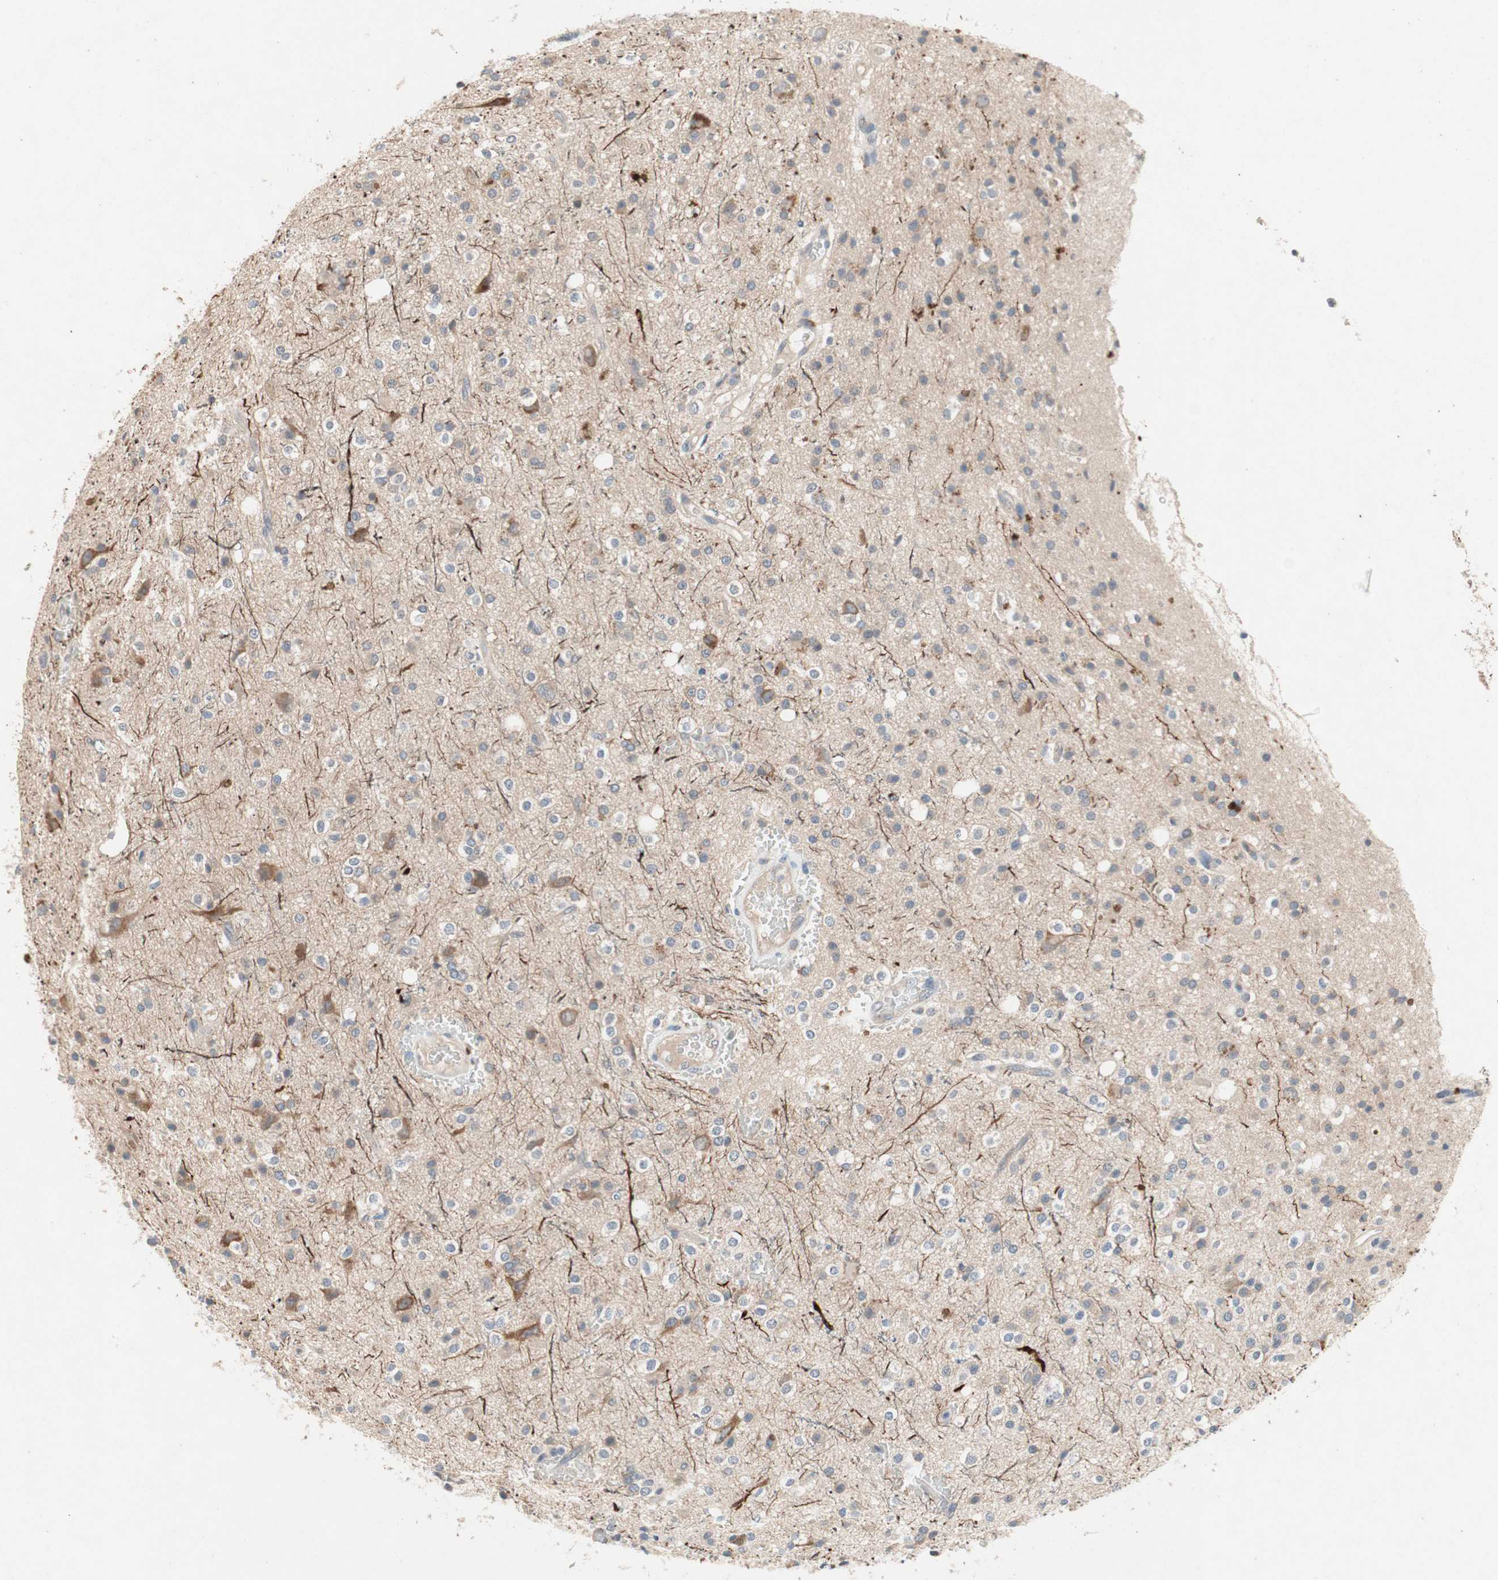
{"staining": {"intensity": "weak", "quantity": "<25%", "location": "cytoplasmic/membranous"}, "tissue": "glioma", "cell_type": "Tumor cells", "image_type": "cancer", "snomed": [{"axis": "morphology", "description": "Glioma, malignant, High grade"}, {"axis": "topography", "description": "Brain"}], "caption": "Protein analysis of glioma reveals no significant expression in tumor cells.", "gene": "NCLN", "patient": {"sex": "male", "age": 47}}